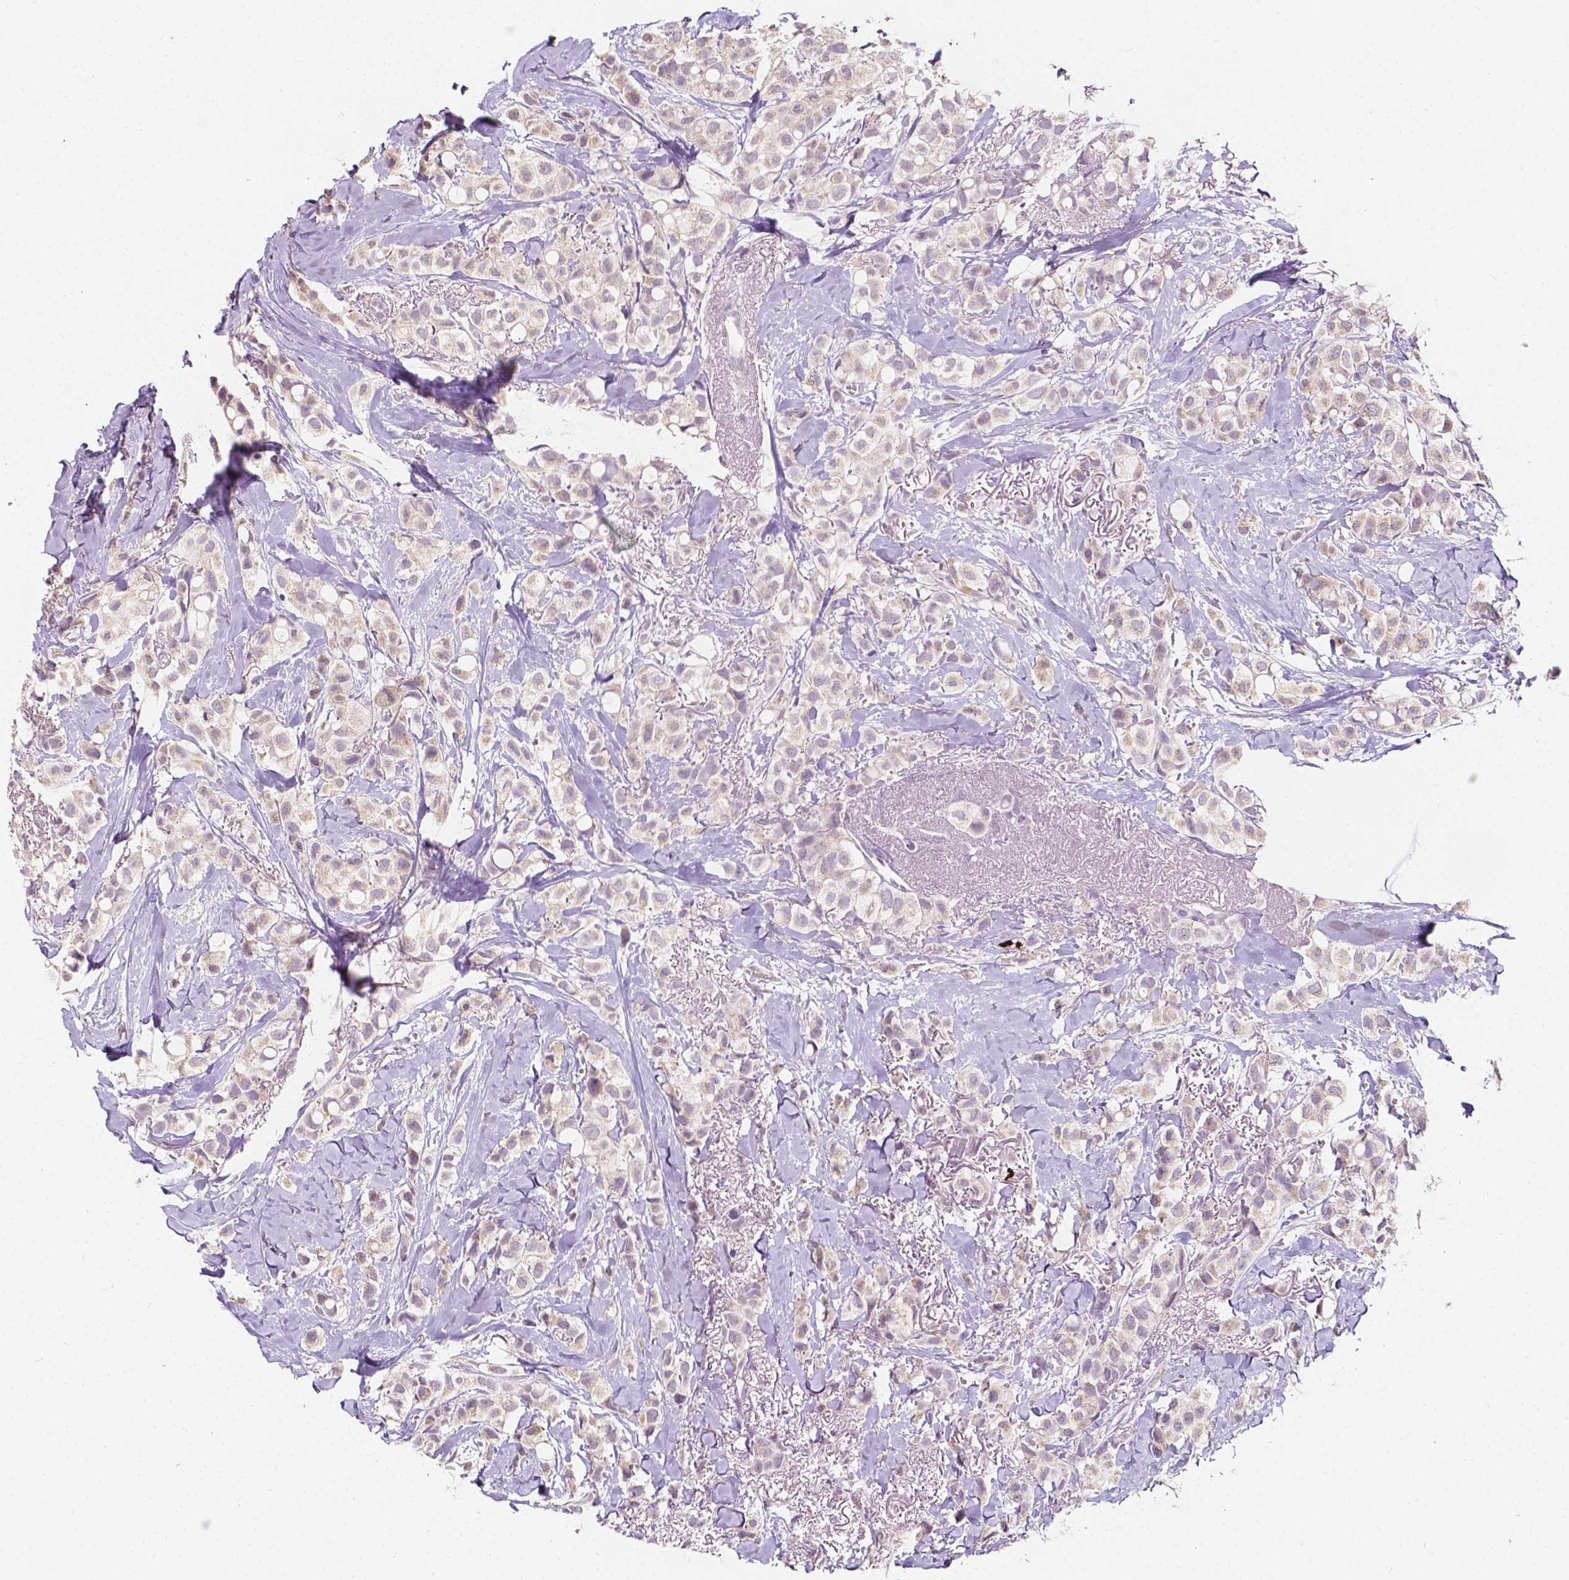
{"staining": {"intensity": "weak", "quantity": "<25%", "location": "cytoplasmic/membranous"}, "tissue": "breast cancer", "cell_type": "Tumor cells", "image_type": "cancer", "snomed": [{"axis": "morphology", "description": "Duct carcinoma"}, {"axis": "topography", "description": "Breast"}], "caption": "Immunohistochemical staining of breast cancer demonstrates no significant positivity in tumor cells. Nuclei are stained in blue.", "gene": "SIRT2", "patient": {"sex": "female", "age": 85}}